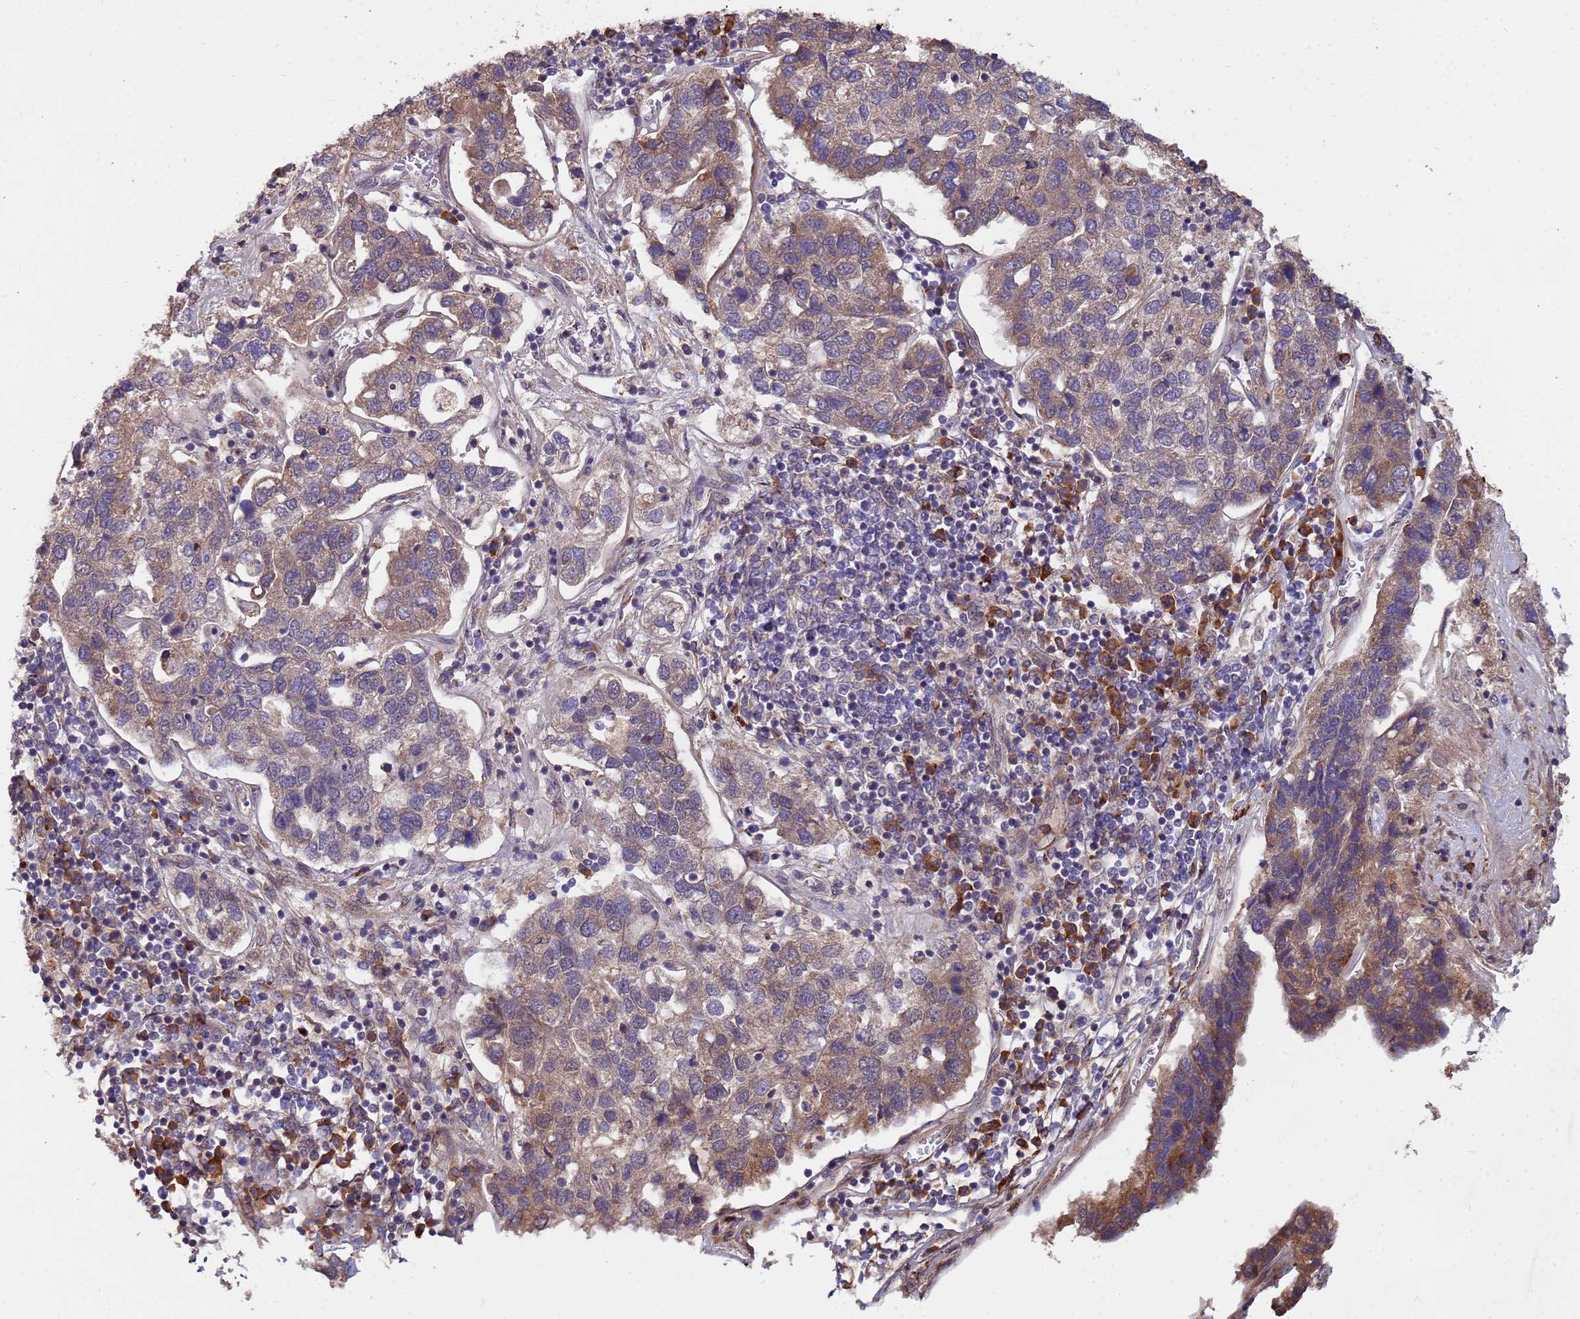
{"staining": {"intensity": "moderate", "quantity": "25%-75%", "location": "cytoplasmic/membranous"}, "tissue": "pancreatic cancer", "cell_type": "Tumor cells", "image_type": "cancer", "snomed": [{"axis": "morphology", "description": "Adenocarcinoma, NOS"}, {"axis": "topography", "description": "Pancreas"}], "caption": "Human pancreatic cancer (adenocarcinoma) stained with a brown dye displays moderate cytoplasmic/membranous positive positivity in about 25%-75% of tumor cells.", "gene": "ZNF619", "patient": {"sex": "female", "age": 61}}